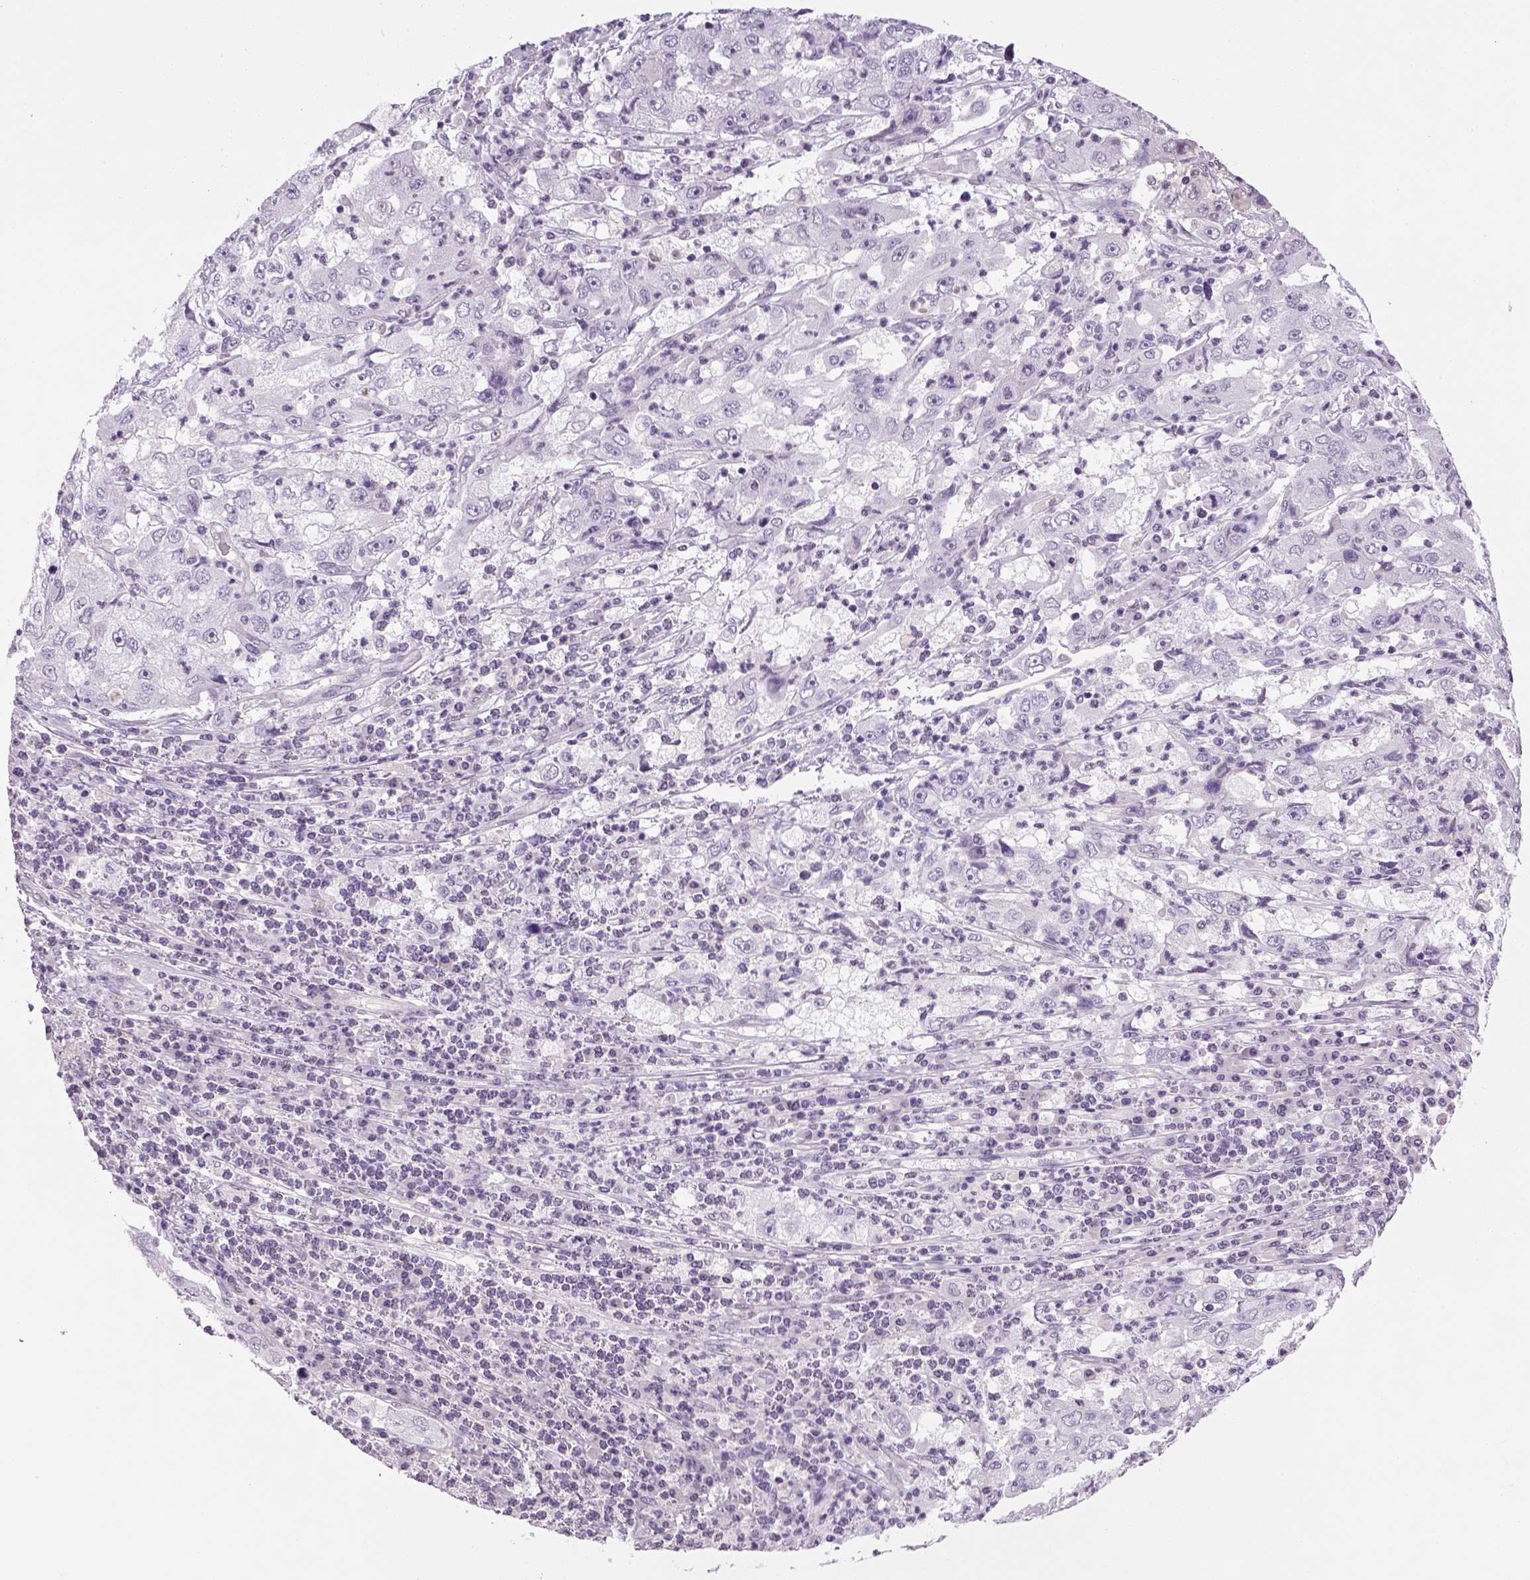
{"staining": {"intensity": "negative", "quantity": "none", "location": "none"}, "tissue": "cervical cancer", "cell_type": "Tumor cells", "image_type": "cancer", "snomed": [{"axis": "morphology", "description": "Squamous cell carcinoma, NOS"}, {"axis": "topography", "description": "Cervix"}], "caption": "Cervical cancer (squamous cell carcinoma) was stained to show a protein in brown. There is no significant expression in tumor cells. (Stains: DAB (3,3'-diaminobenzidine) immunohistochemistry with hematoxylin counter stain, Microscopy: brightfield microscopy at high magnification).", "gene": "PRRT1", "patient": {"sex": "female", "age": 36}}